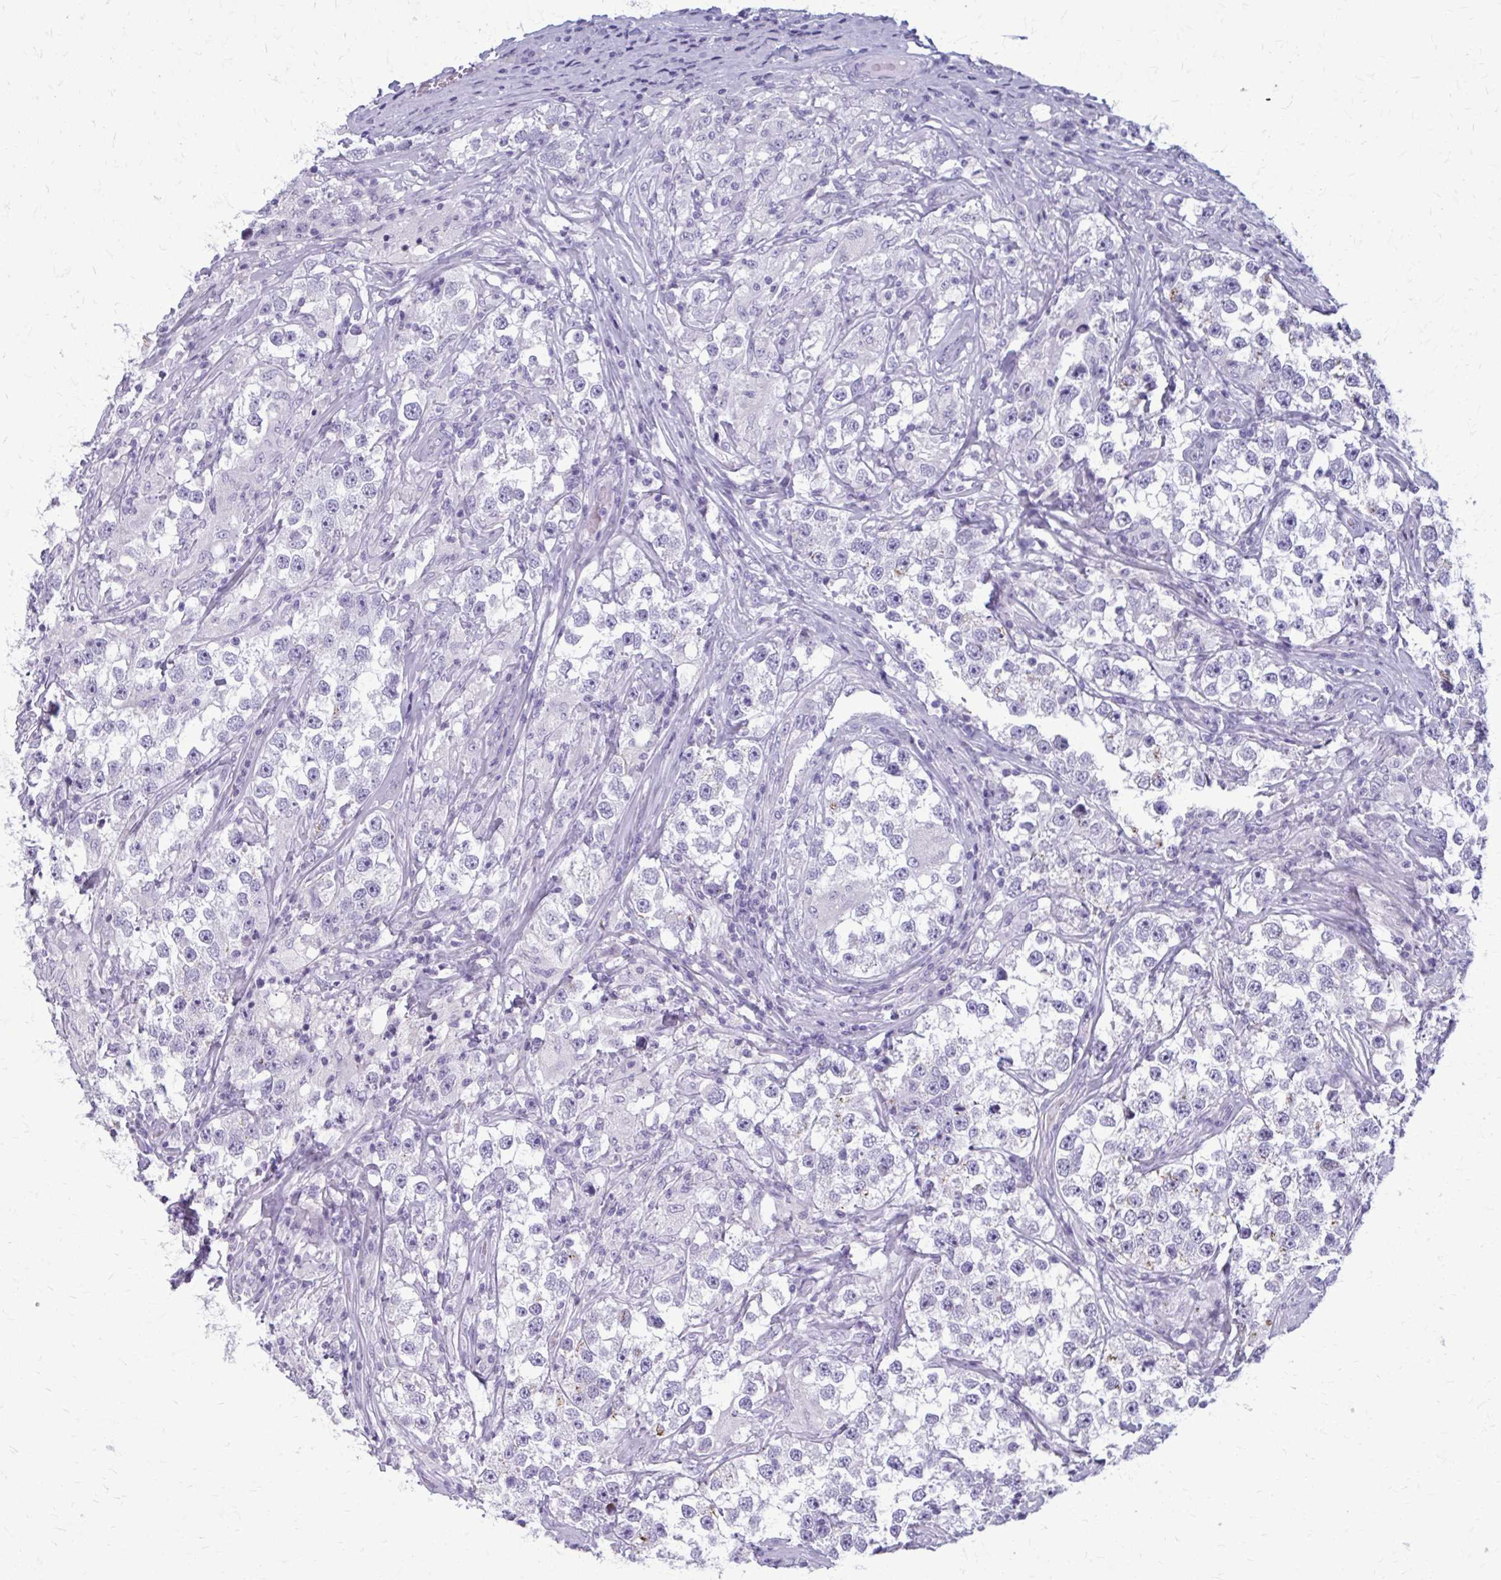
{"staining": {"intensity": "negative", "quantity": "none", "location": "none"}, "tissue": "testis cancer", "cell_type": "Tumor cells", "image_type": "cancer", "snomed": [{"axis": "morphology", "description": "Seminoma, NOS"}, {"axis": "topography", "description": "Testis"}], "caption": "Immunohistochemistry micrograph of testis seminoma stained for a protein (brown), which displays no expression in tumor cells. Nuclei are stained in blue.", "gene": "CASQ2", "patient": {"sex": "male", "age": 46}}